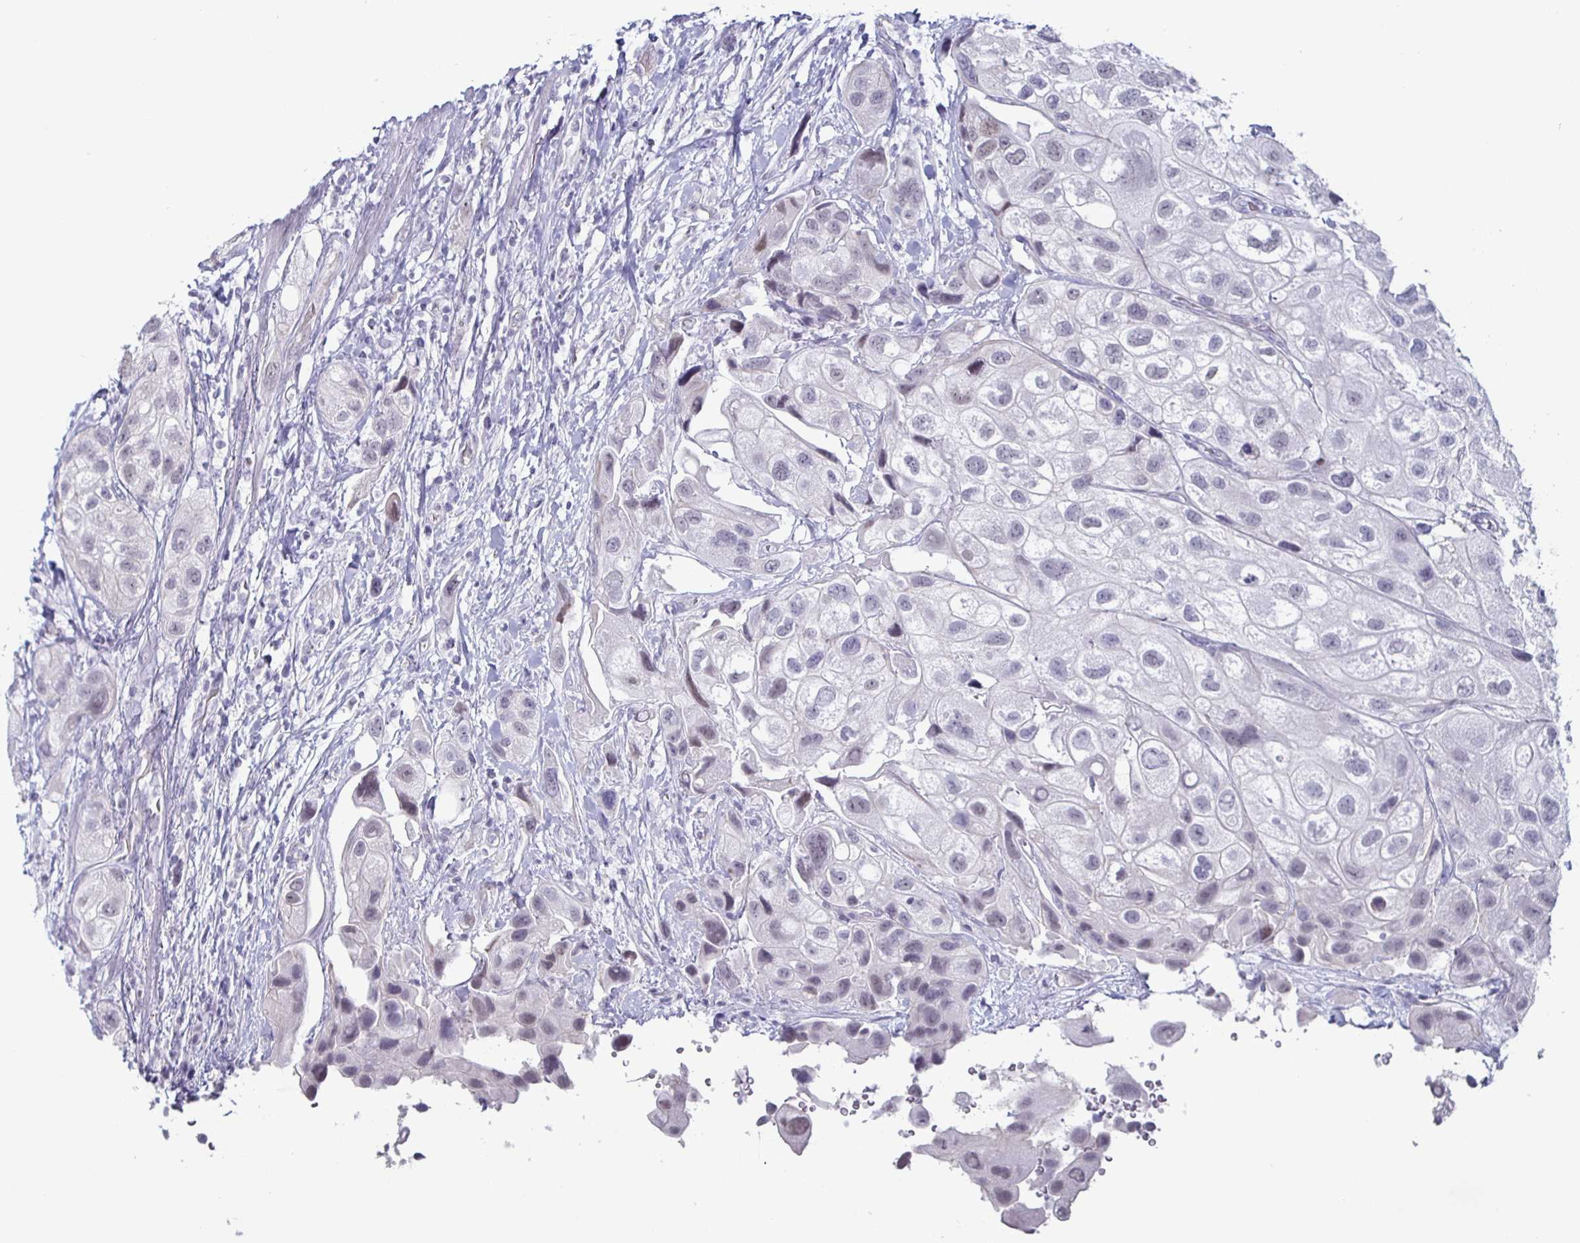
{"staining": {"intensity": "negative", "quantity": "none", "location": "none"}, "tissue": "urothelial cancer", "cell_type": "Tumor cells", "image_type": "cancer", "snomed": [{"axis": "morphology", "description": "Urothelial carcinoma, High grade"}, {"axis": "topography", "description": "Urinary bladder"}], "caption": "This is an immunohistochemistry micrograph of human urothelial cancer. There is no staining in tumor cells.", "gene": "OOSP2", "patient": {"sex": "female", "age": 64}}